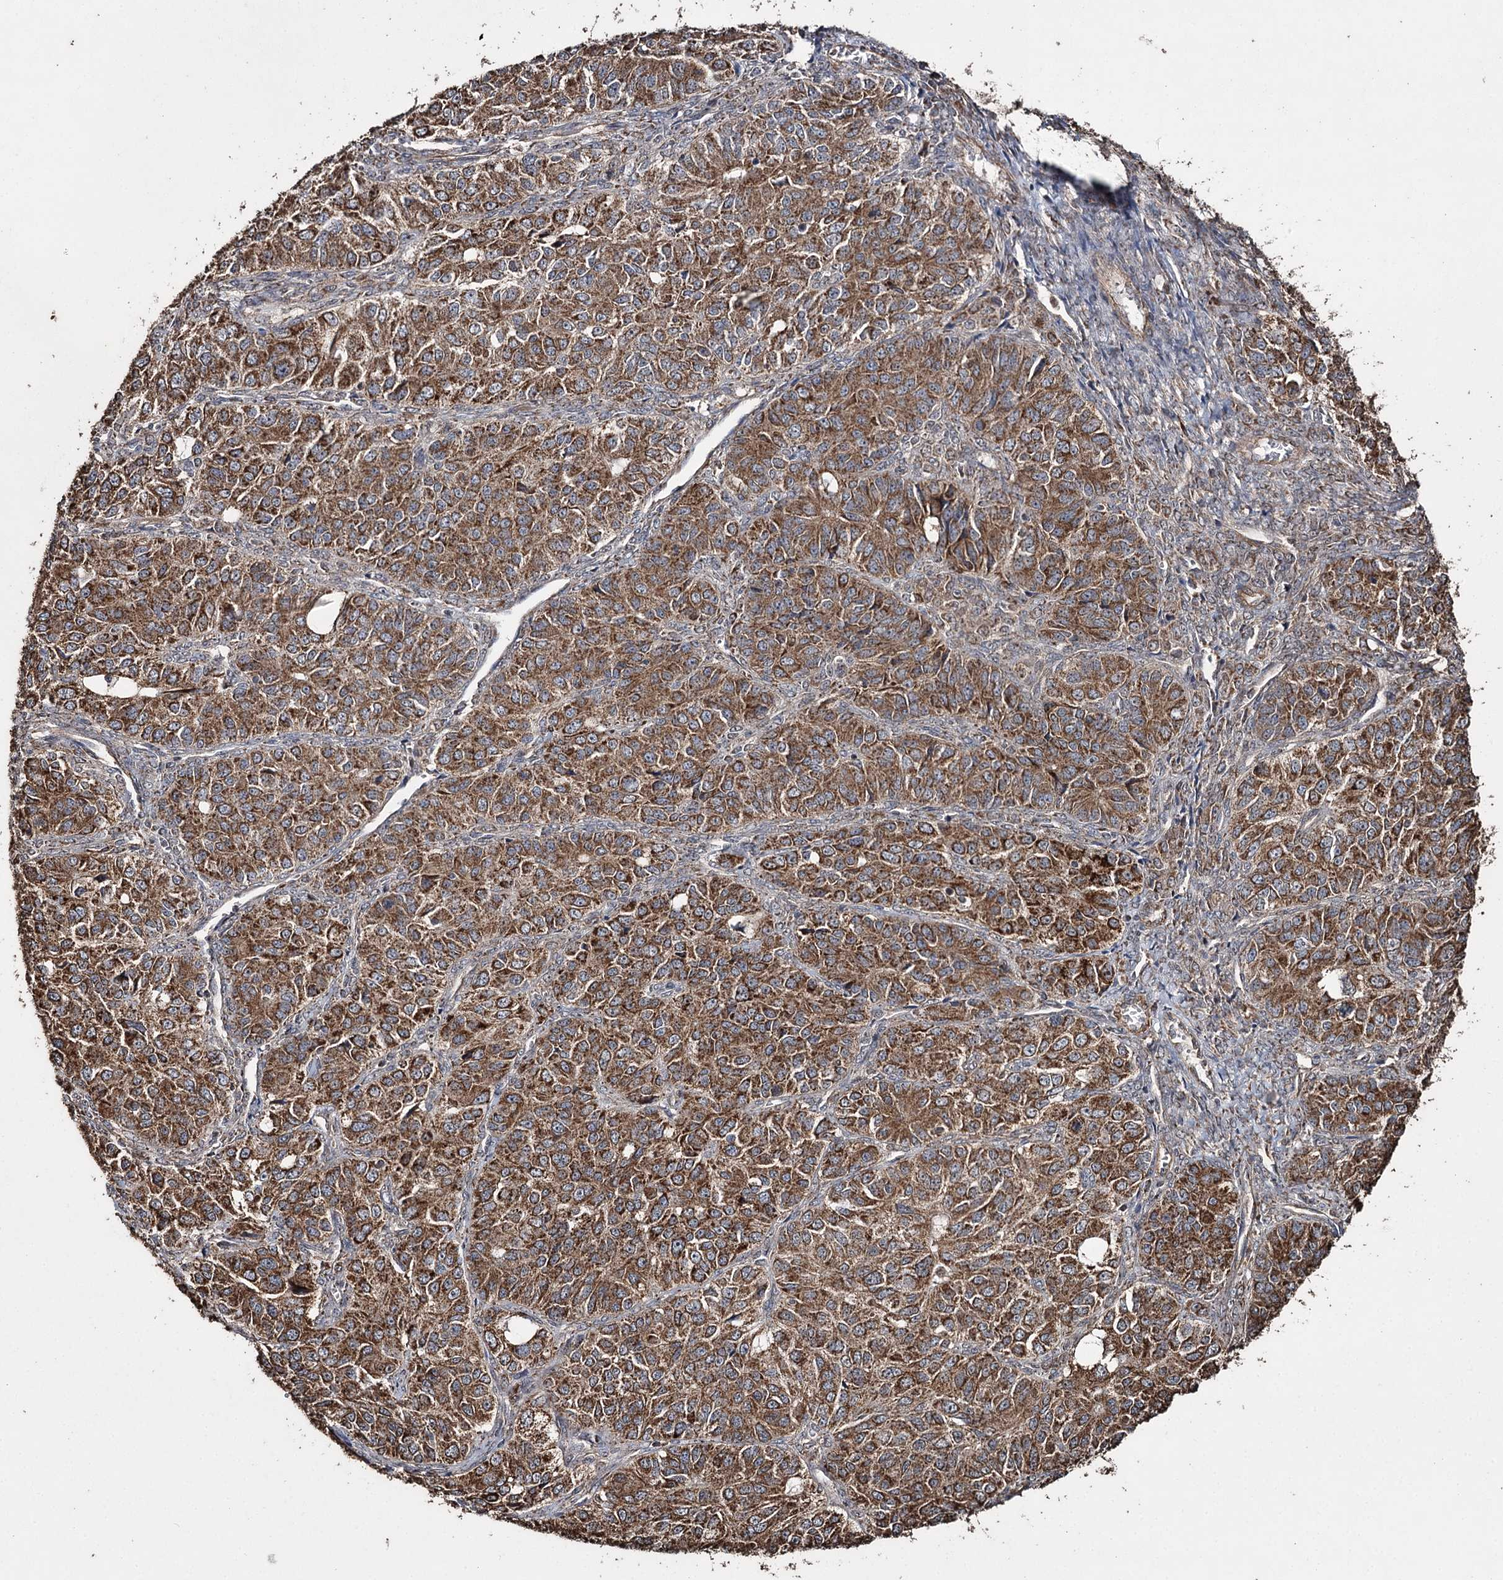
{"staining": {"intensity": "moderate", "quantity": ">75%", "location": "cytoplasmic/membranous"}, "tissue": "ovarian cancer", "cell_type": "Tumor cells", "image_type": "cancer", "snomed": [{"axis": "morphology", "description": "Carcinoma, endometroid"}, {"axis": "topography", "description": "Ovary"}], "caption": "Immunohistochemistry image of neoplastic tissue: human ovarian endometroid carcinoma stained using immunohistochemistry (IHC) displays medium levels of moderate protein expression localized specifically in the cytoplasmic/membranous of tumor cells, appearing as a cytoplasmic/membranous brown color.", "gene": "SLF2", "patient": {"sex": "female", "age": 51}}